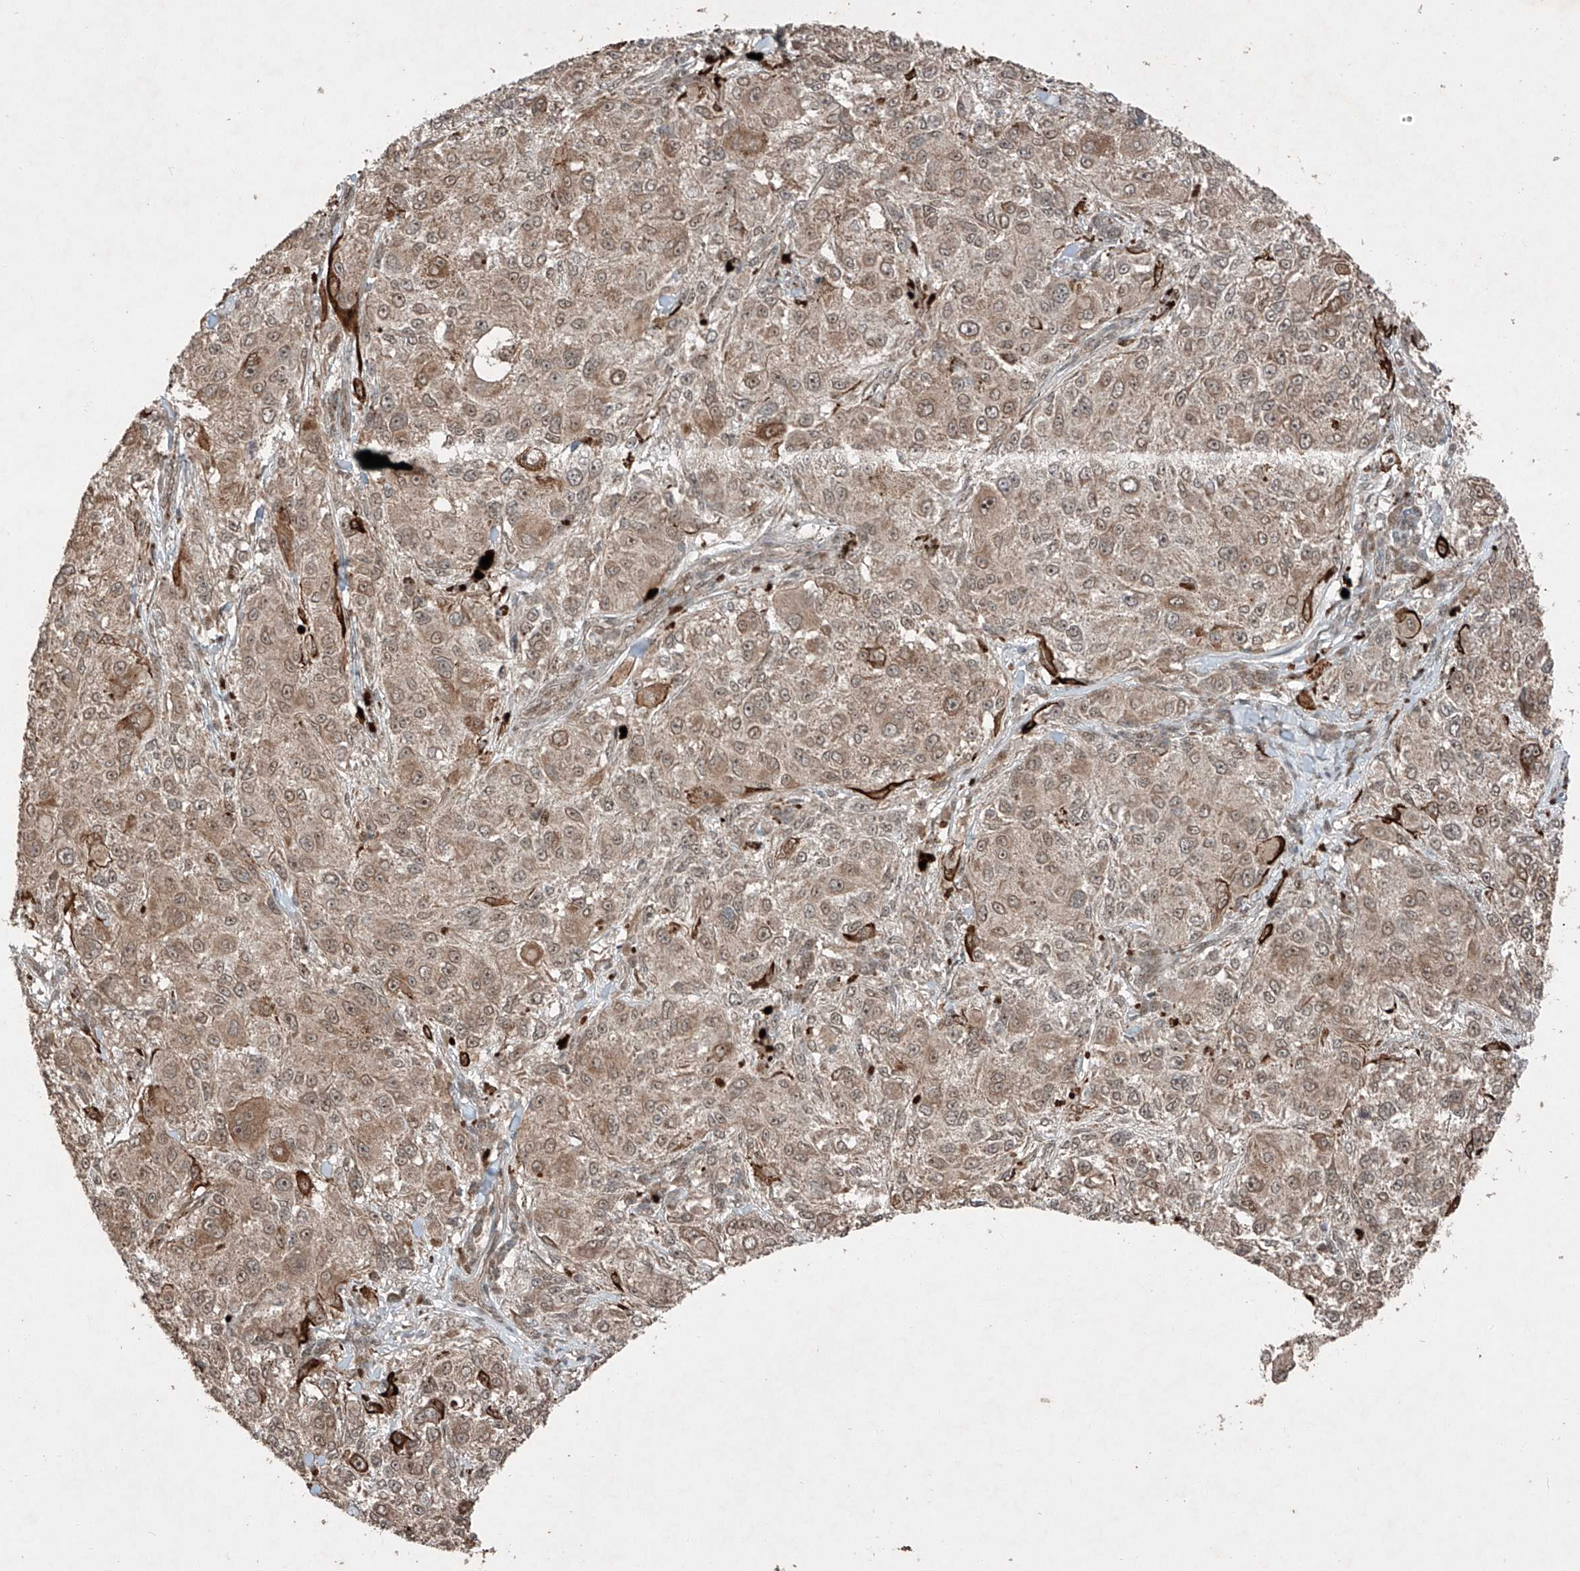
{"staining": {"intensity": "weak", "quantity": ">75%", "location": "cytoplasmic/membranous,nuclear"}, "tissue": "melanoma", "cell_type": "Tumor cells", "image_type": "cancer", "snomed": [{"axis": "morphology", "description": "Necrosis, NOS"}, {"axis": "morphology", "description": "Malignant melanoma, NOS"}, {"axis": "topography", "description": "Skin"}], "caption": "Immunohistochemistry (DAB (3,3'-diaminobenzidine)) staining of malignant melanoma displays weak cytoplasmic/membranous and nuclear protein staining in approximately >75% of tumor cells.", "gene": "ZNF620", "patient": {"sex": "female", "age": 87}}